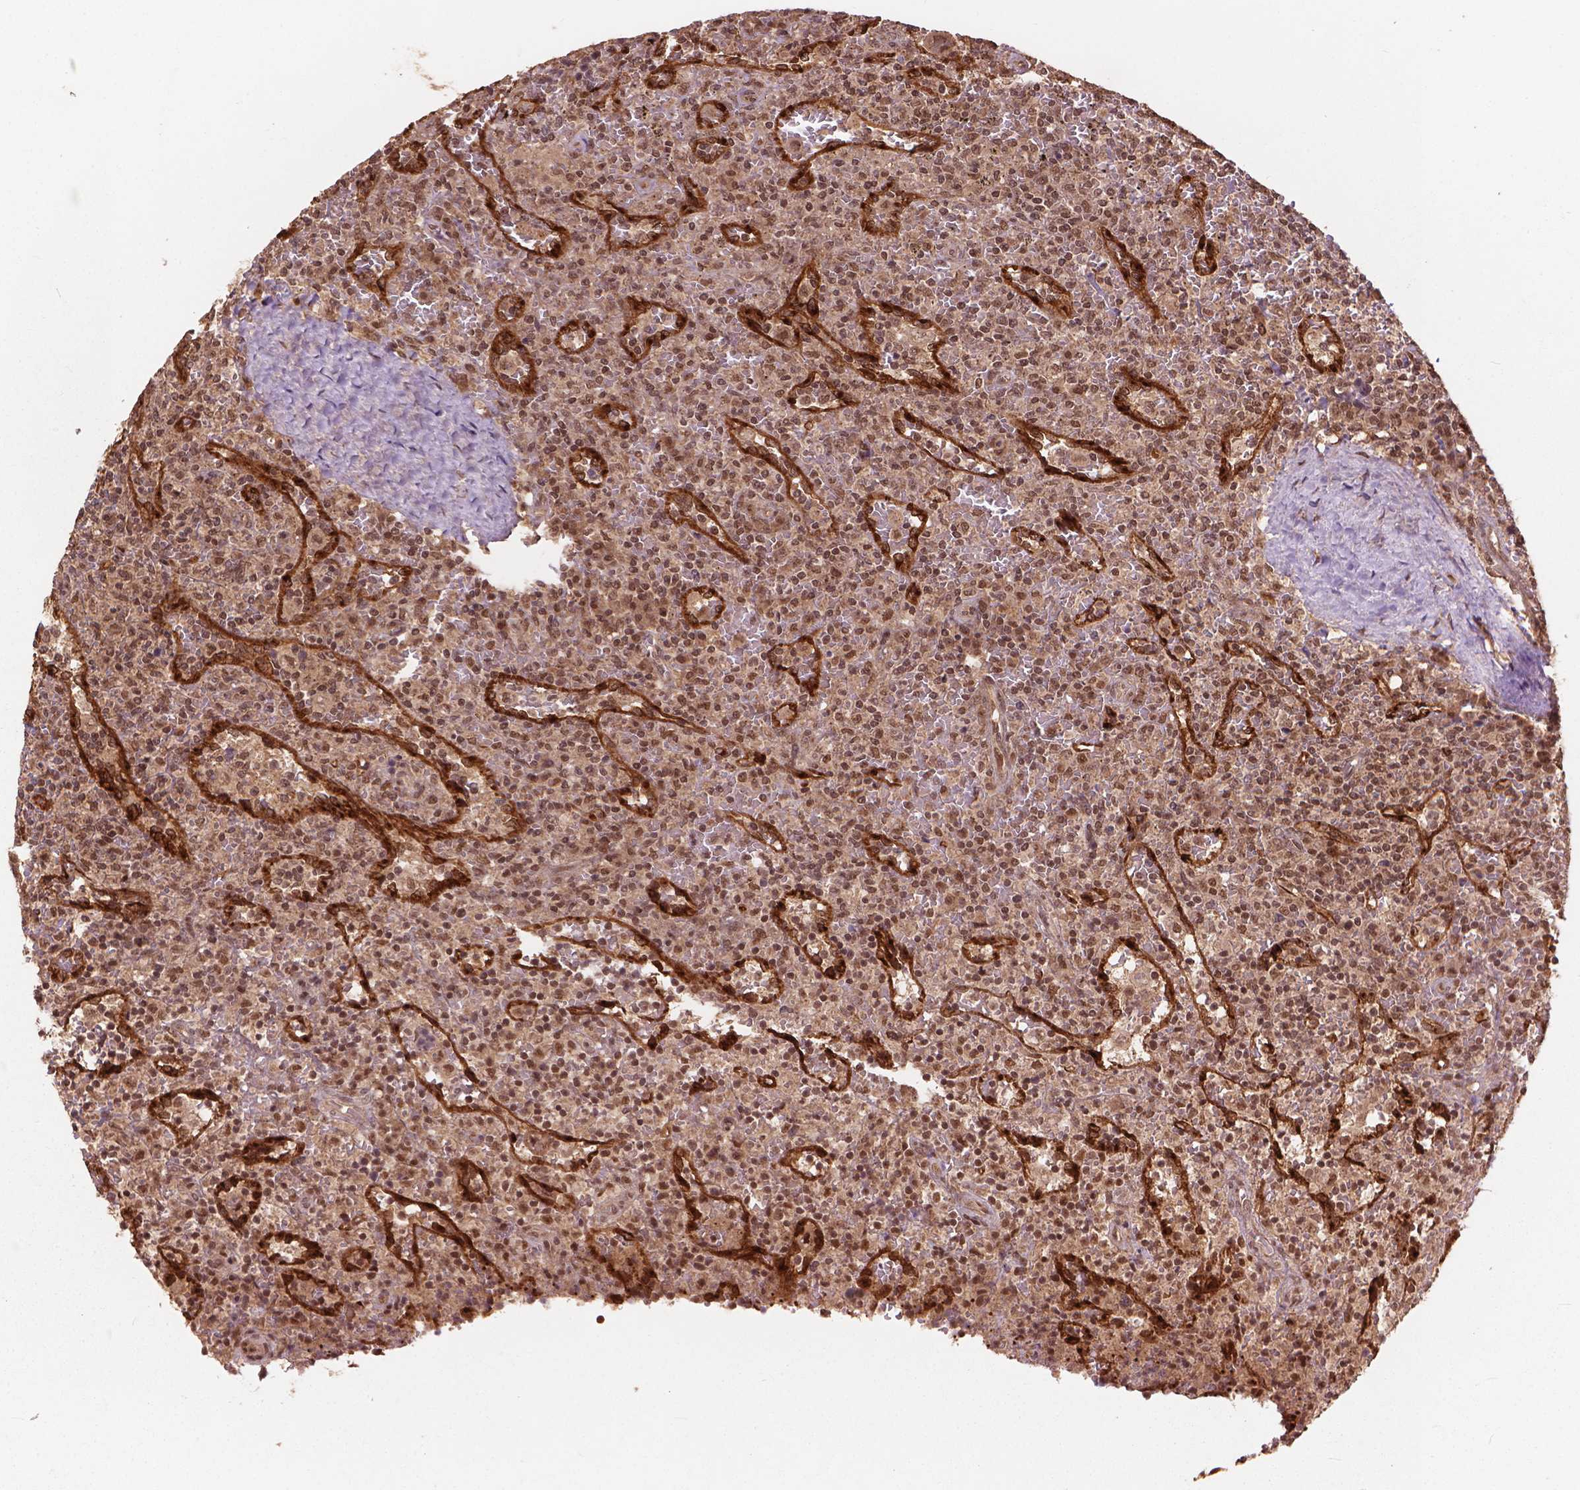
{"staining": {"intensity": "moderate", "quantity": ">75%", "location": "nuclear"}, "tissue": "lymphoma", "cell_type": "Tumor cells", "image_type": "cancer", "snomed": [{"axis": "morphology", "description": "Malignant lymphoma, non-Hodgkin's type, Low grade"}, {"axis": "topography", "description": "Spleen"}], "caption": "High-magnification brightfield microscopy of low-grade malignant lymphoma, non-Hodgkin's type stained with DAB (brown) and counterstained with hematoxylin (blue). tumor cells exhibit moderate nuclear expression is appreciated in approximately>75% of cells.", "gene": "SSU72", "patient": {"sex": "male", "age": 62}}